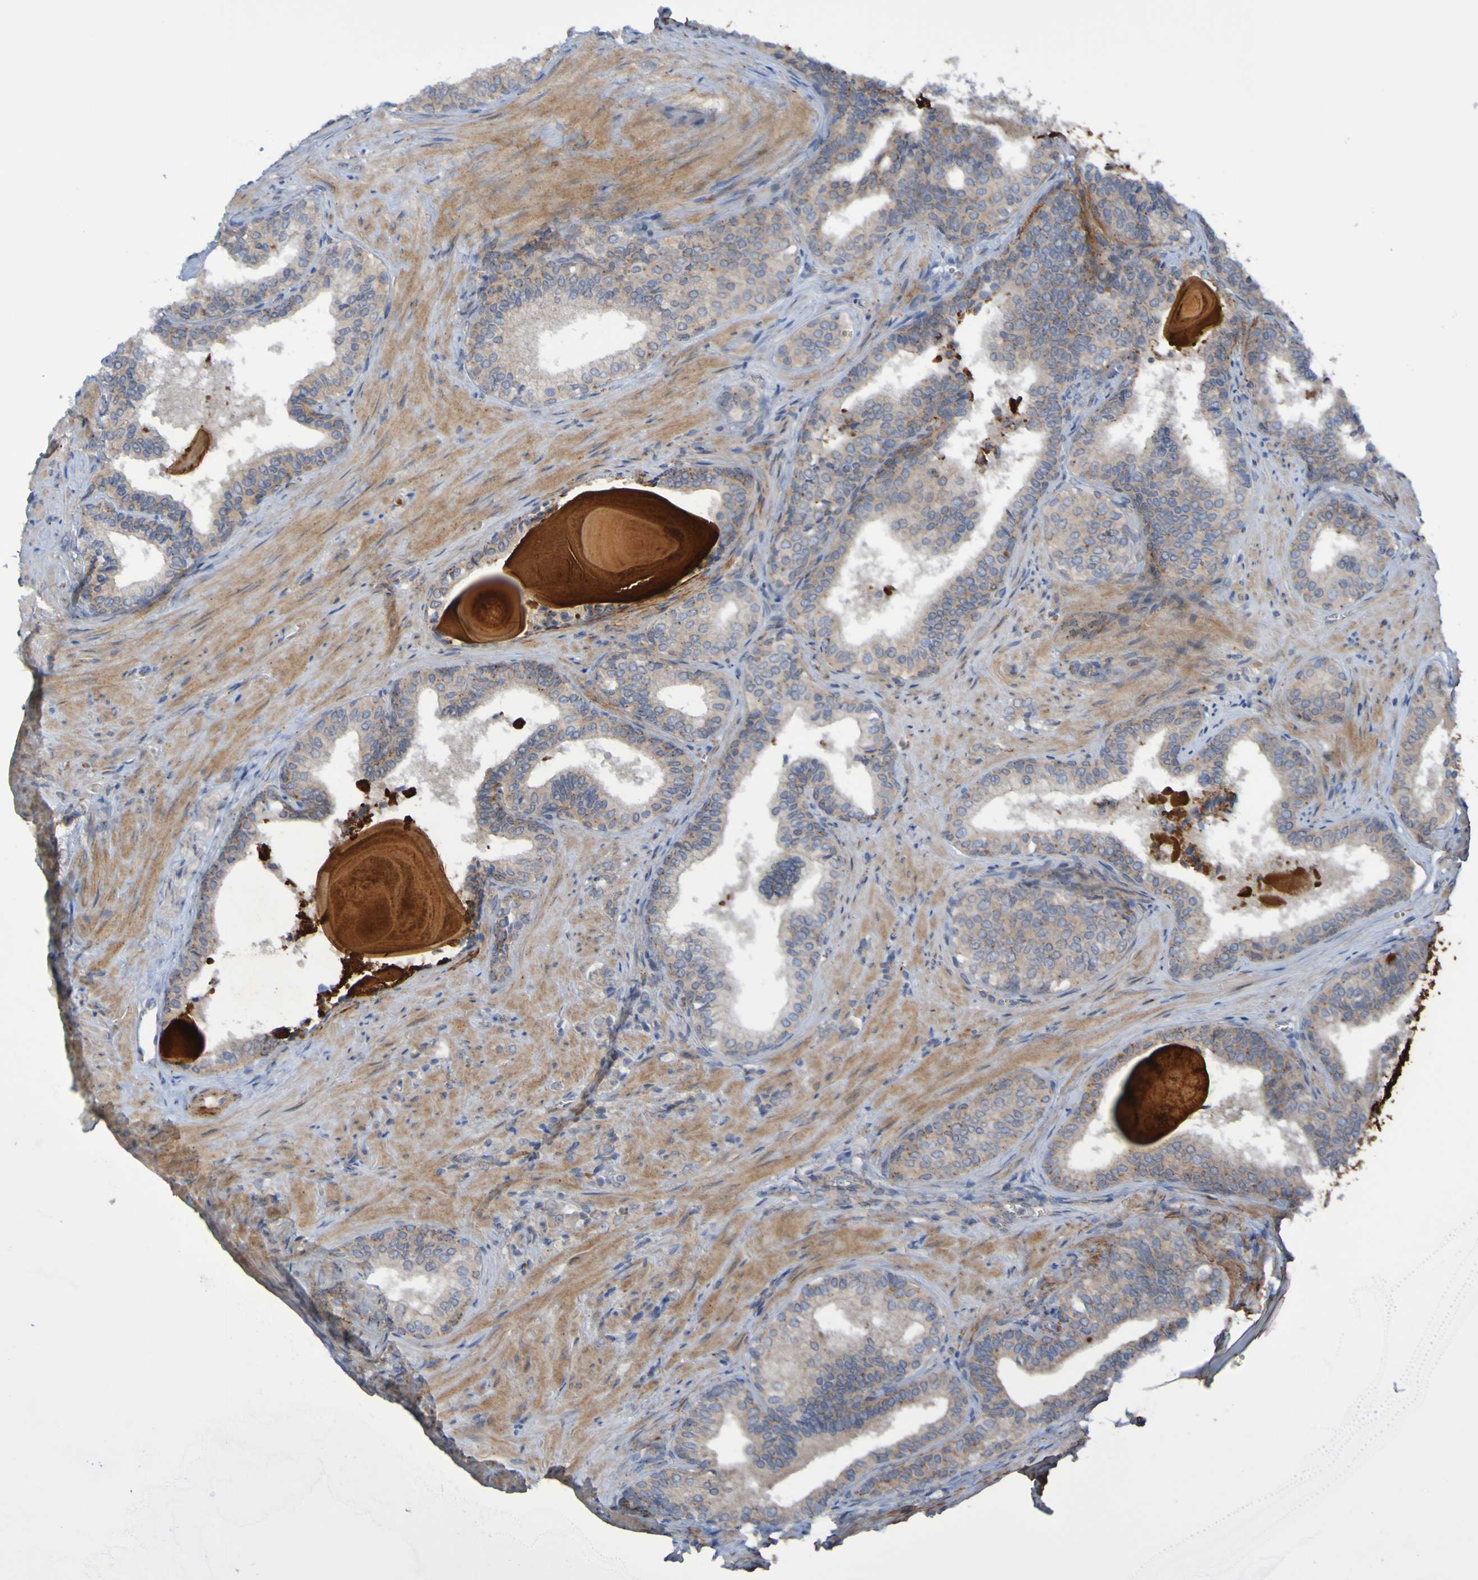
{"staining": {"intensity": "weak", "quantity": ">75%", "location": "cytoplasmic/membranous"}, "tissue": "prostate cancer", "cell_type": "Tumor cells", "image_type": "cancer", "snomed": [{"axis": "morphology", "description": "Adenocarcinoma, Low grade"}, {"axis": "topography", "description": "Prostate"}], "caption": "High-power microscopy captured an IHC histopathology image of prostate low-grade adenocarcinoma, revealing weak cytoplasmic/membranous staining in about >75% of tumor cells.", "gene": "ANGPT4", "patient": {"sex": "male", "age": 60}}